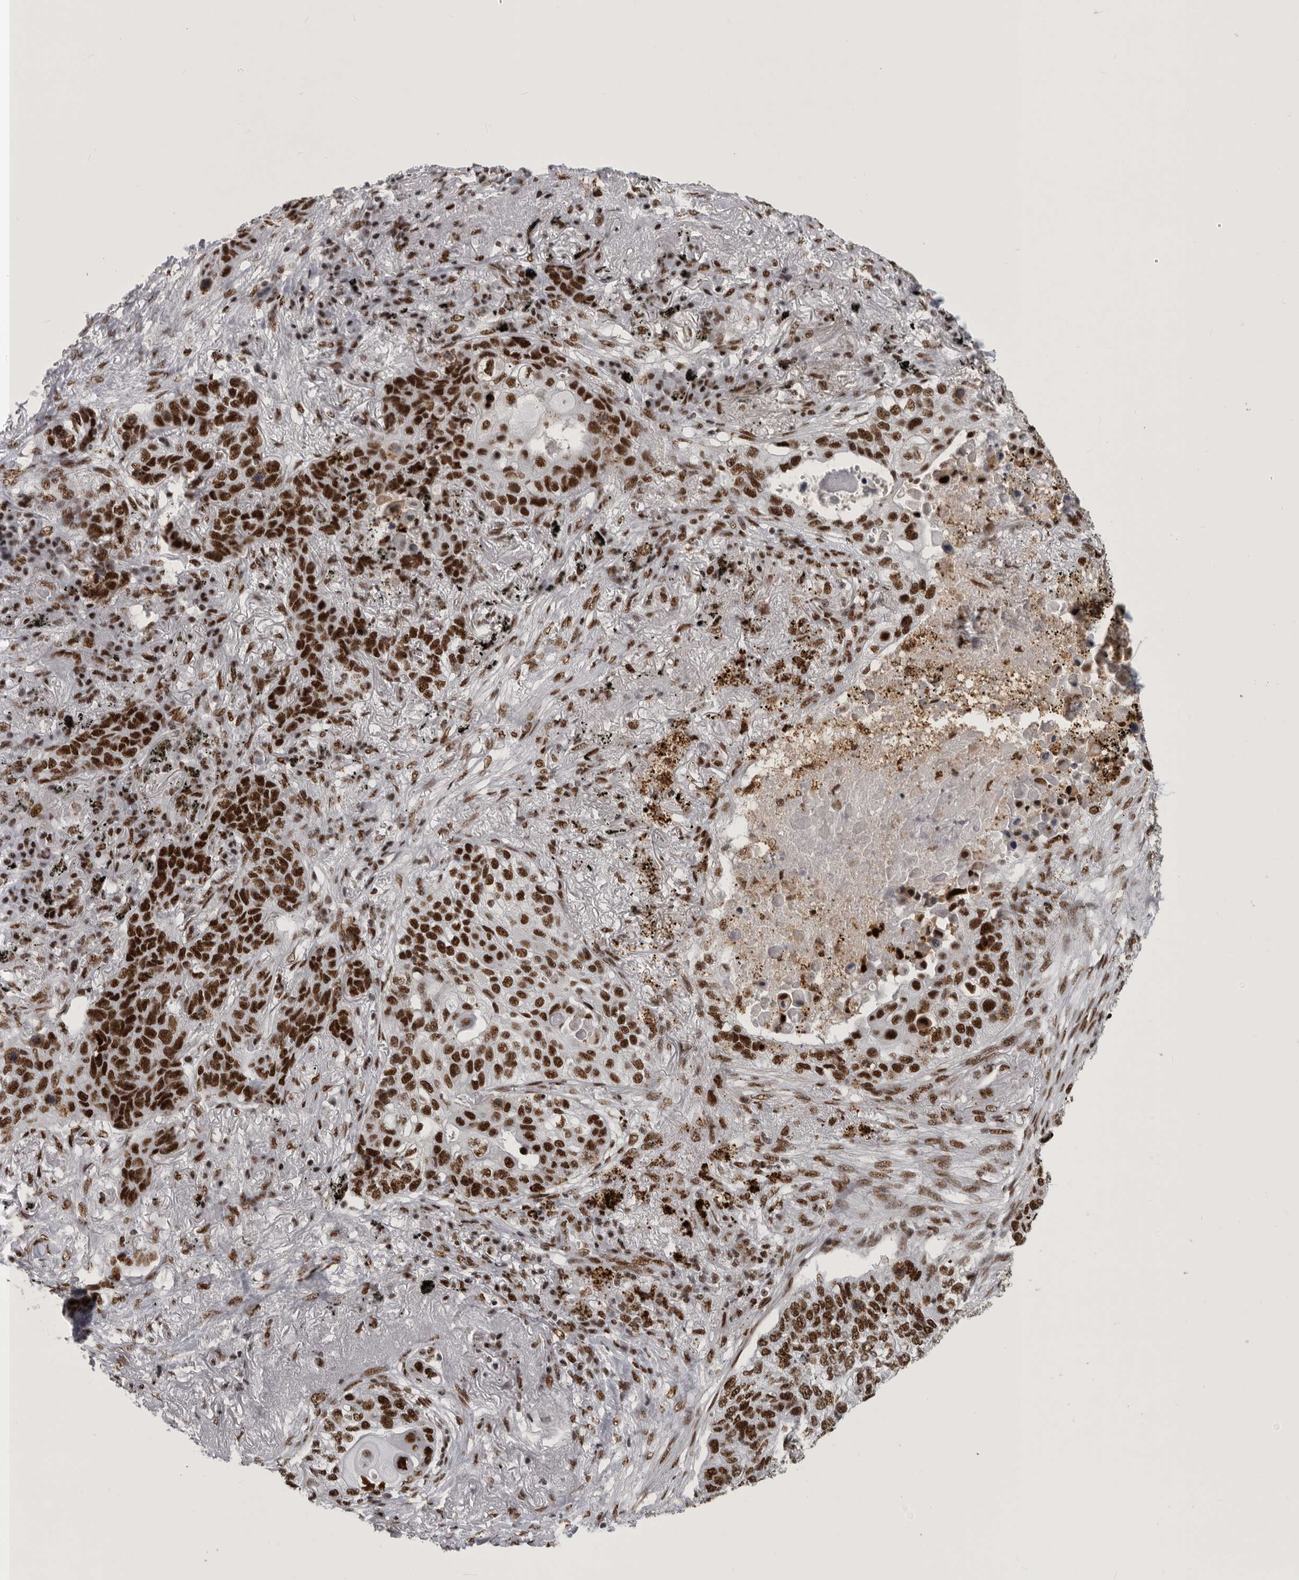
{"staining": {"intensity": "strong", "quantity": ">75%", "location": "nuclear"}, "tissue": "lung cancer", "cell_type": "Tumor cells", "image_type": "cancer", "snomed": [{"axis": "morphology", "description": "Squamous cell carcinoma, NOS"}, {"axis": "topography", "description": "Lung"}], "caption": "Immunohistochemical staining of human lung cancer (squamous cell carcinoma) demonstrates strong nuclear protein positivity in approximately >75% of tumor cells. Using DAB (brown) and hematoxylin (blue) stains, captured at high magnification using brightfield microscopy.", "gene": "BCLAF1", "patient": {"sex": "female", "age": 63}}